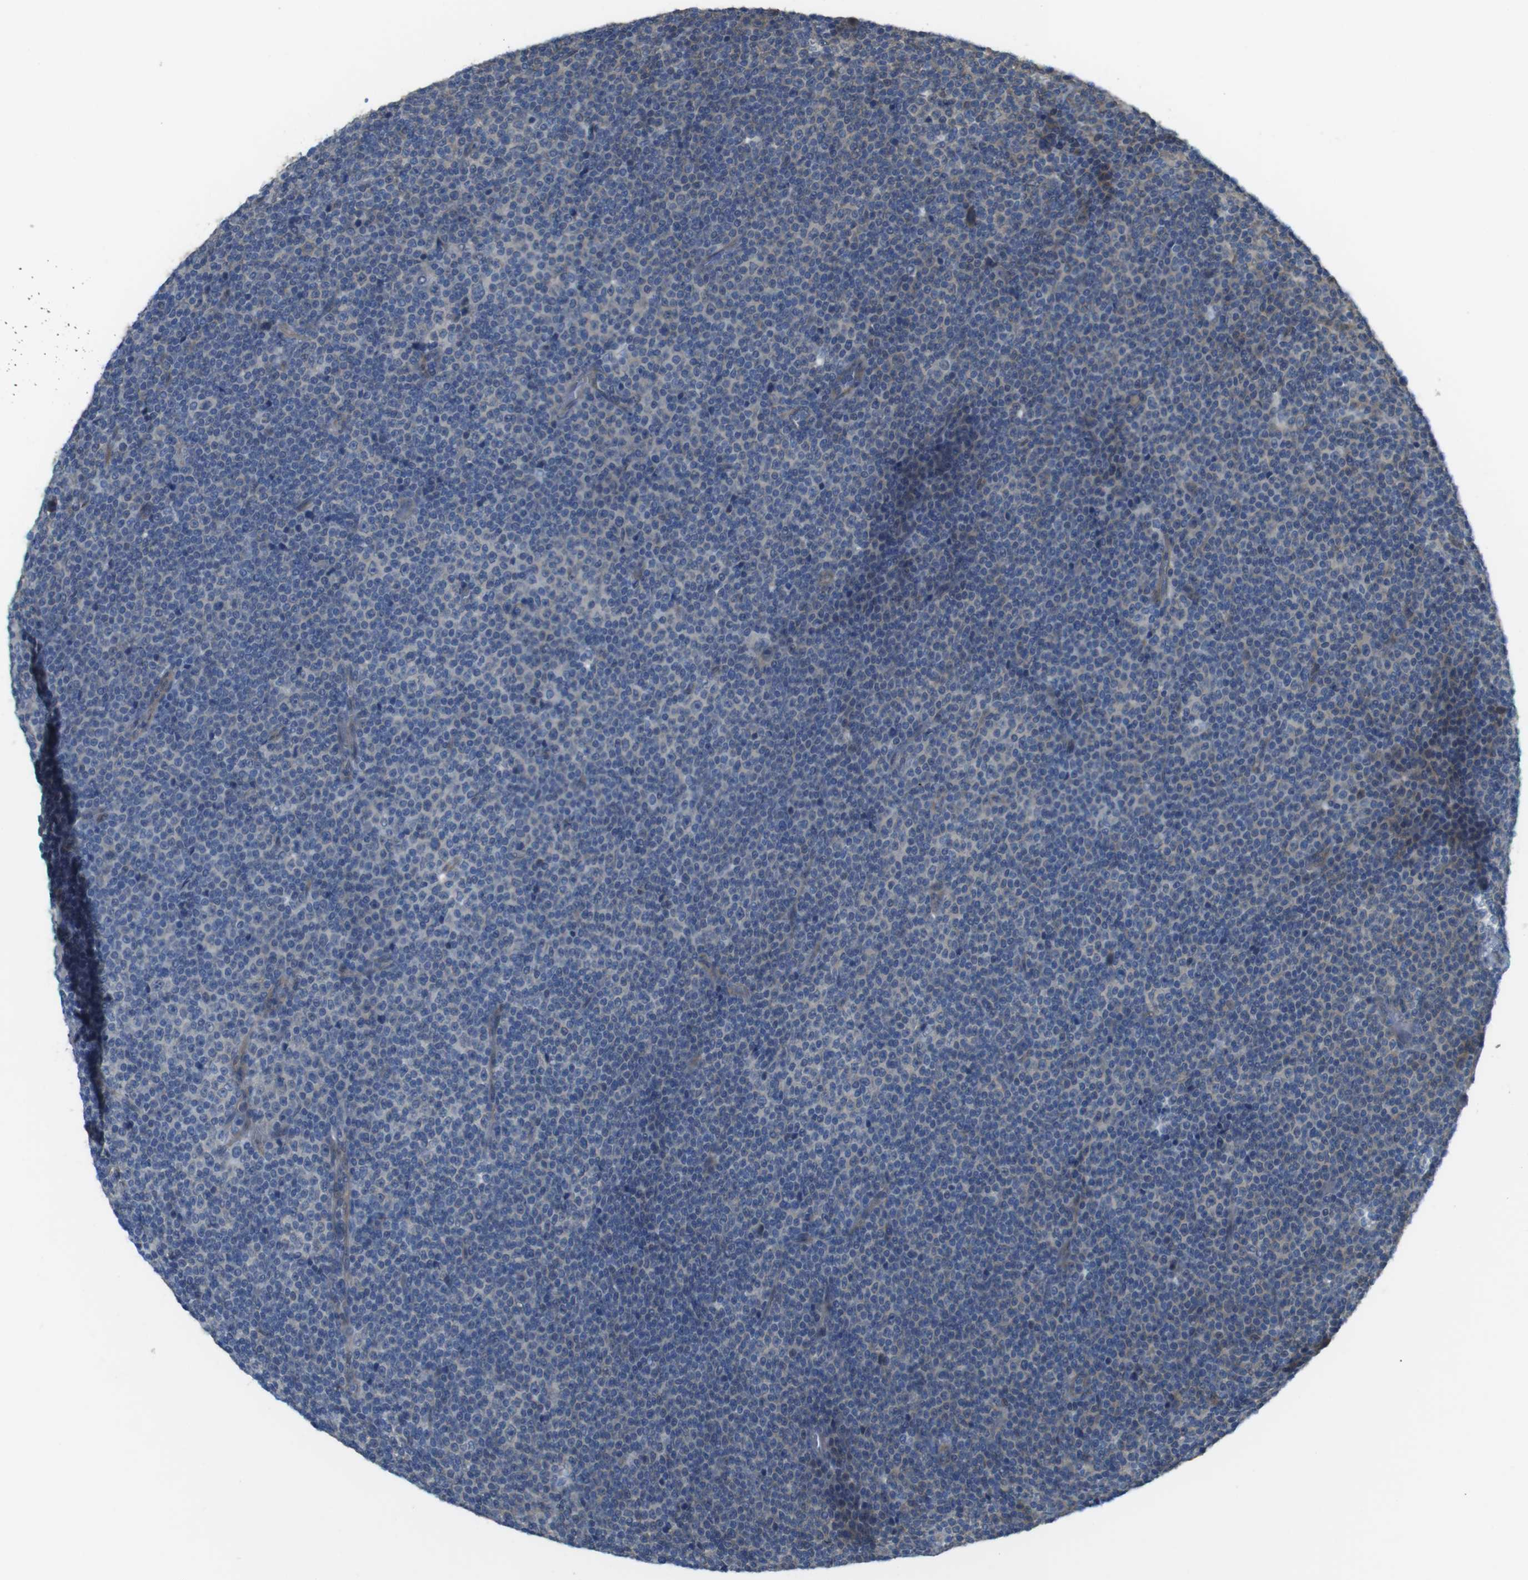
{"staining": {"intensity": "negative", "quantity": "none", "location": "none"}, "tissue": "lymphoma", "cell_type": "Tumor cells", "image_type": "cancer", "snomed": [{"axis": "morphology", "description": "Malignant lymphoma, non-Hodgkin's type, Low grade"}, {"axis": "topography", "description": "Lymph node"}], "caption": "Human lymphoma stained for a protein using immunohistochemistry (IHC) displays no expression in tumor cells.", "gene": "ABHD15", "patient": {"sex": "female", "age": 67}}